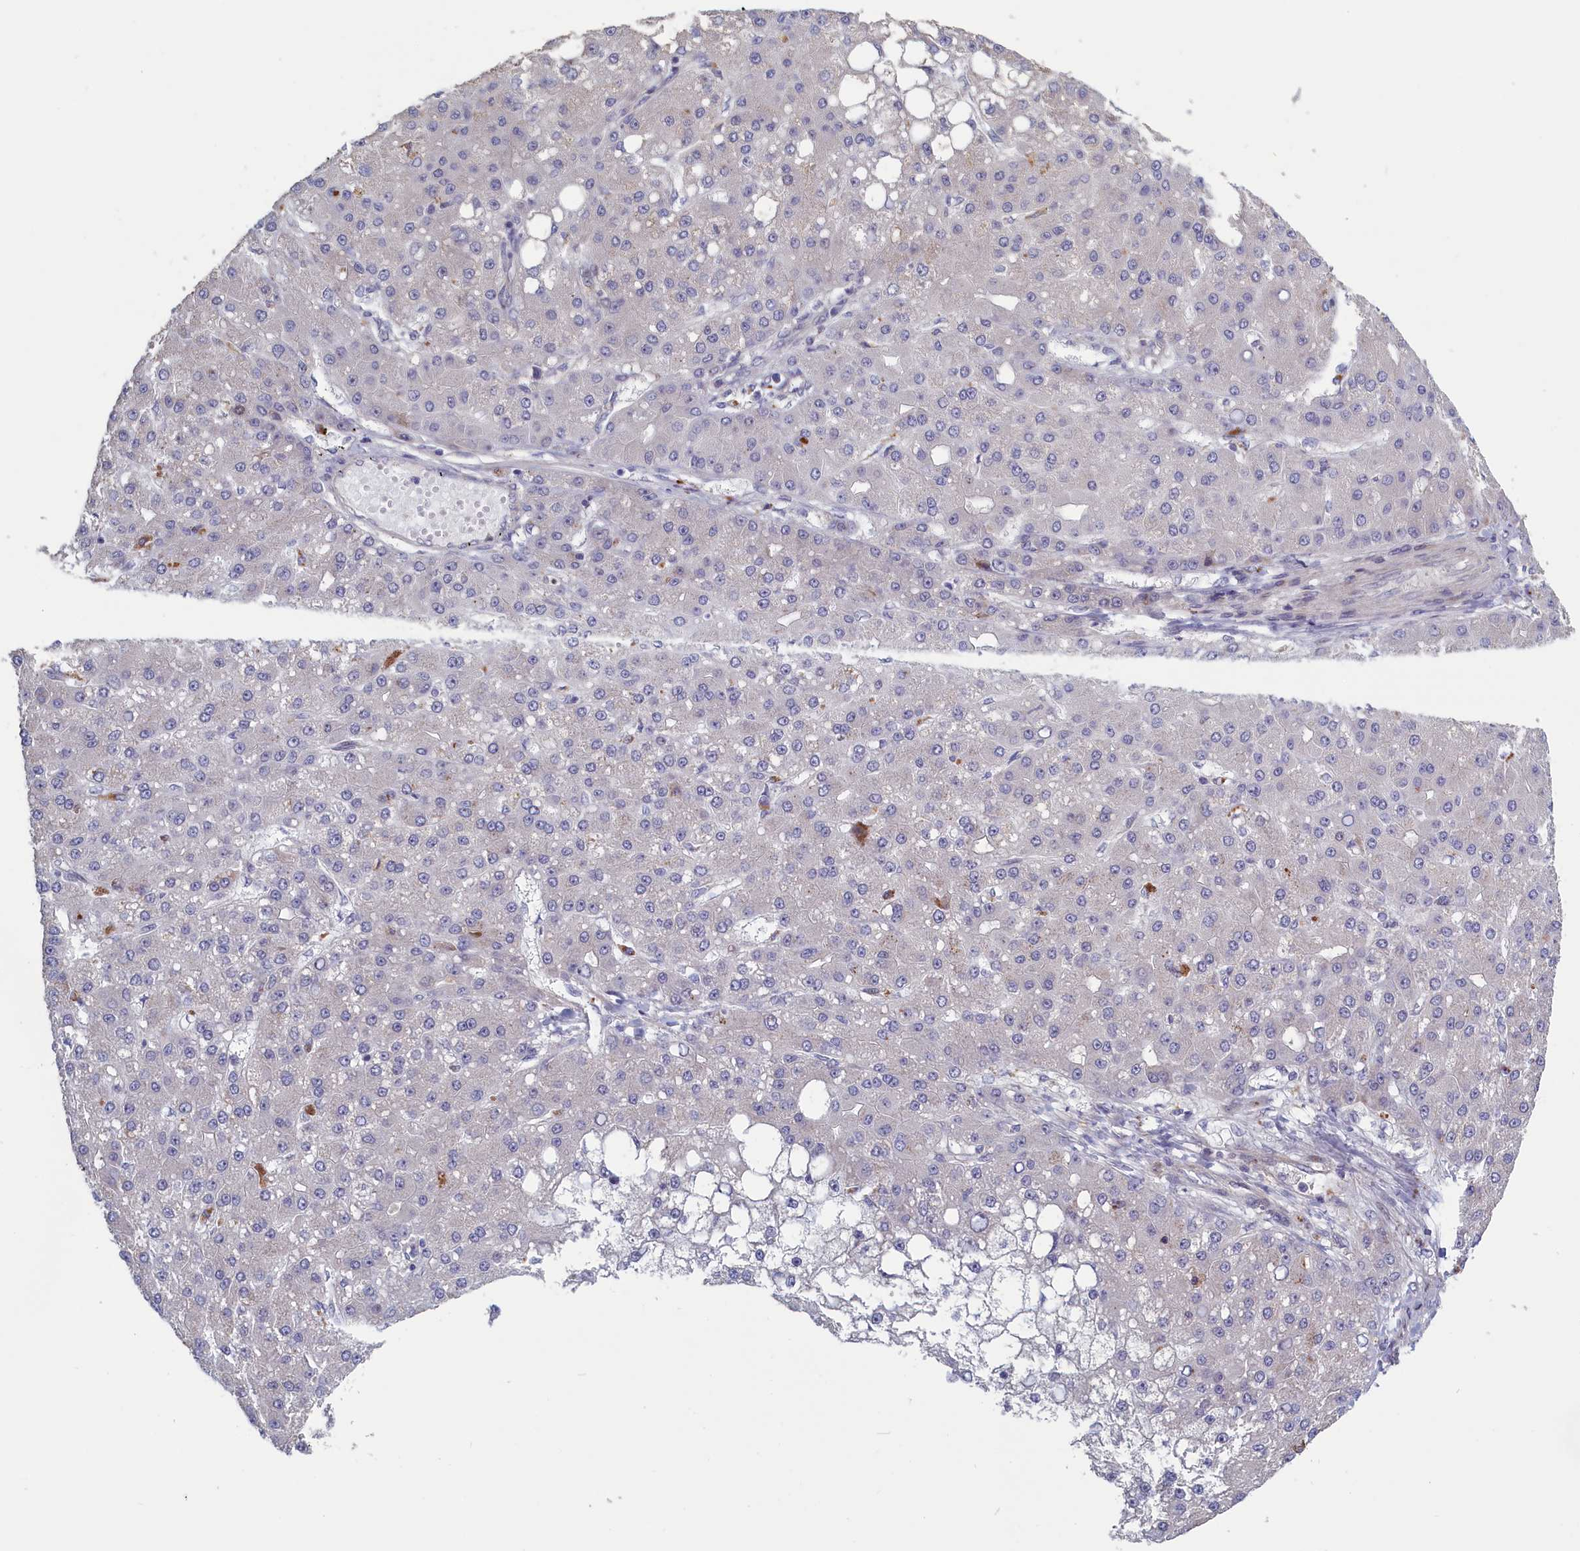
{"staining": {"intensity": "negative", "quantity": "none", "location": "none"}, "tissue": "liver cancer", "cell_type": "Tumor cells", "image_type": "cancer", "snomed": [{"axis": "morphology", "description": "Carcinoma, Hepatocellular, NOS"}, {"axis": "topography", "description": "Liver"}], "caption": "Immunohistochemical staining of liver hepatocellular carcinoma reveals no significant staining in tumor cells.", "gene": "LSG1", "patient": {"sex": "male", "age": 67}}